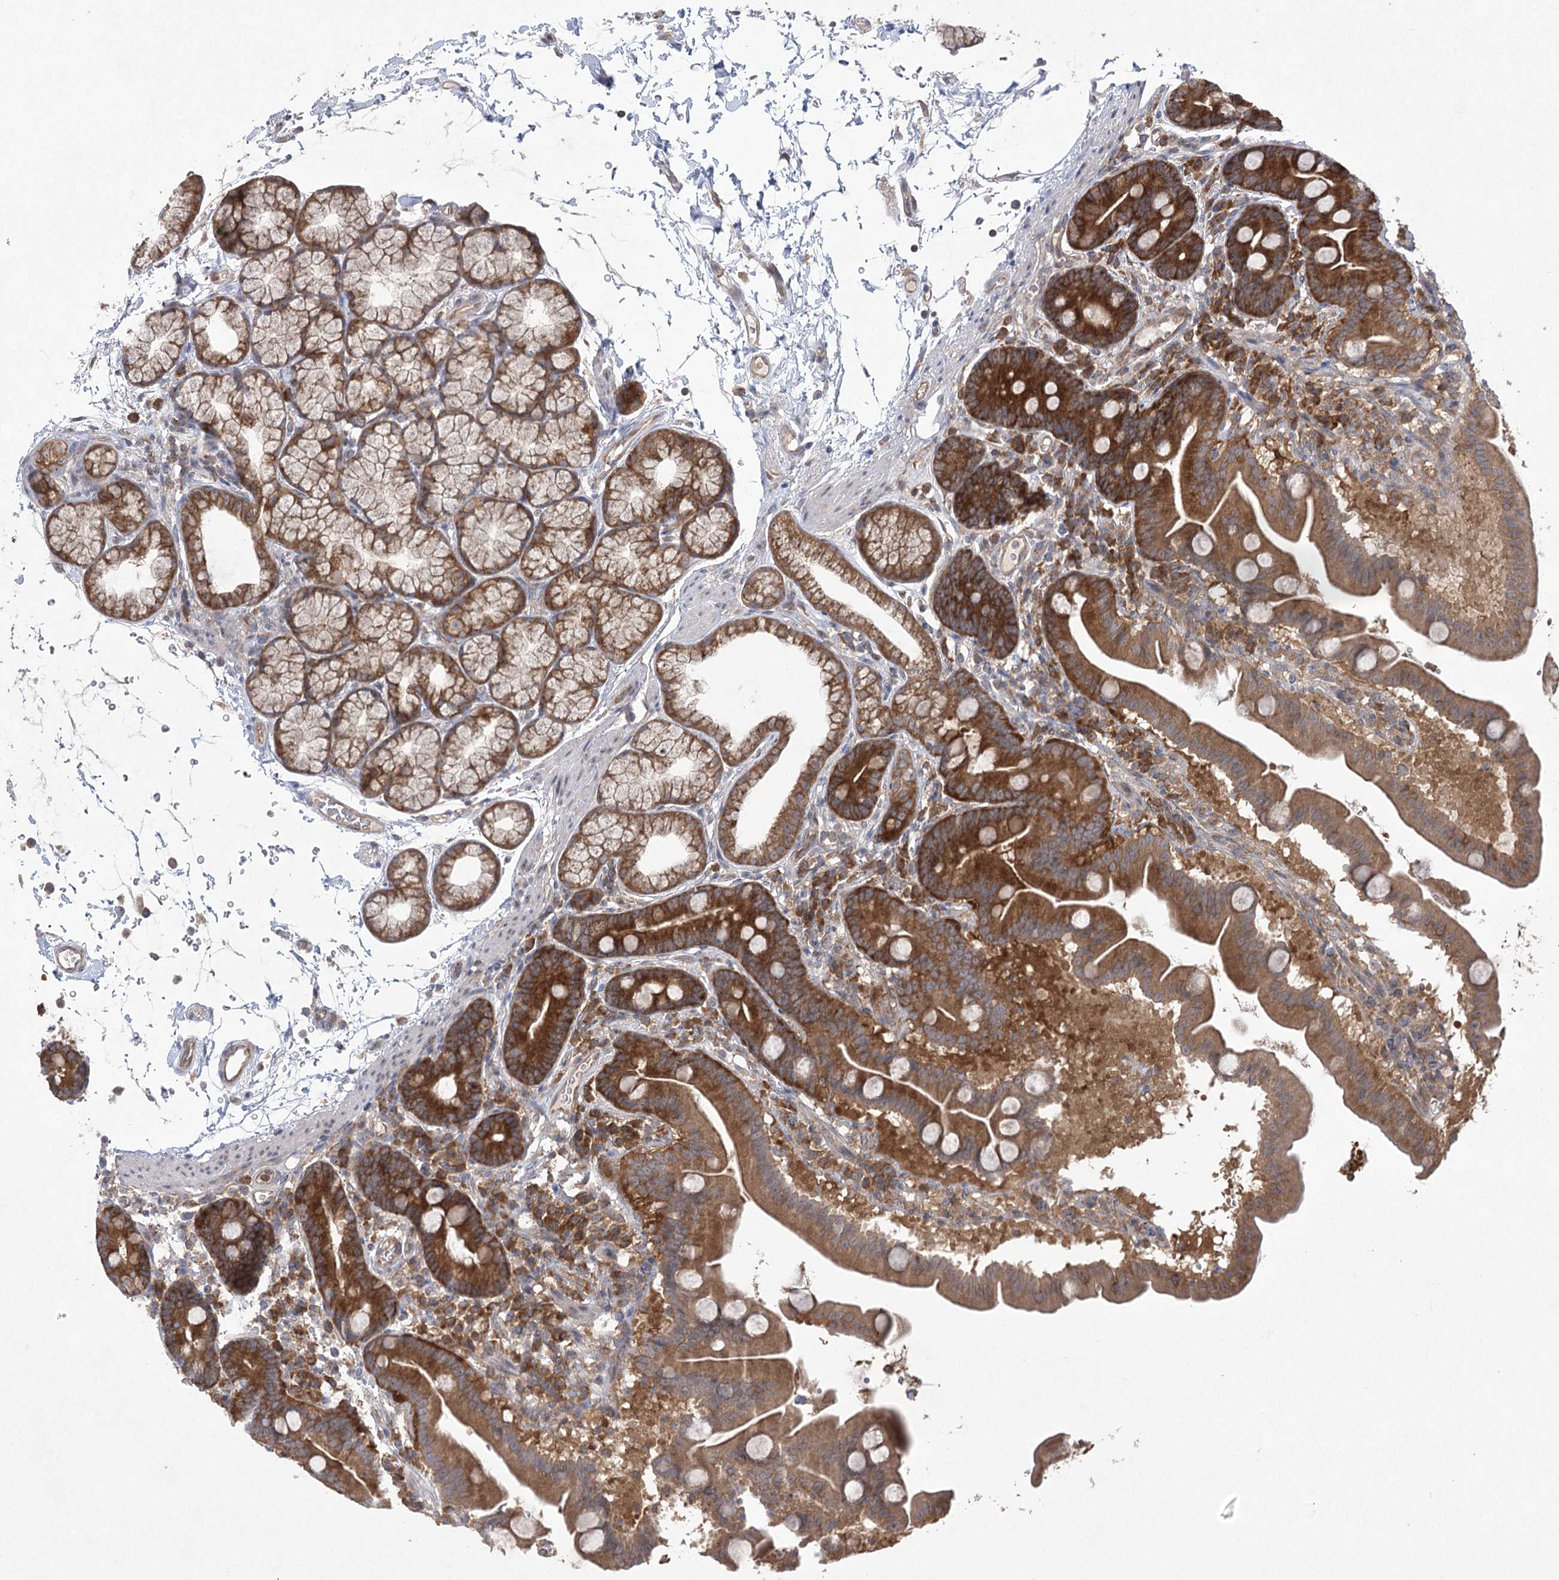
{"staining": {"intensity": "moderate", "quantity": ">75%", "location": "cytoplasmic/membranous"}, "tissue": "duodenum", "cell_type": "Glandular cells", "image_type": "normal", "snomed": [{"axis": "morphology", "description": "Normal tissue, NOS"}, {"axis": "topography", "description": "Duodenum"}], "caption": "IHC (DAB (3,3'-diaminobenzidine)) staining of normal duodenum exhibits moderate cytoplasmic/membranous protein expression in approximately >75% of glandular cells.", "gene": "EIF3A", "patient": {"sex": "male", "age": 54}}